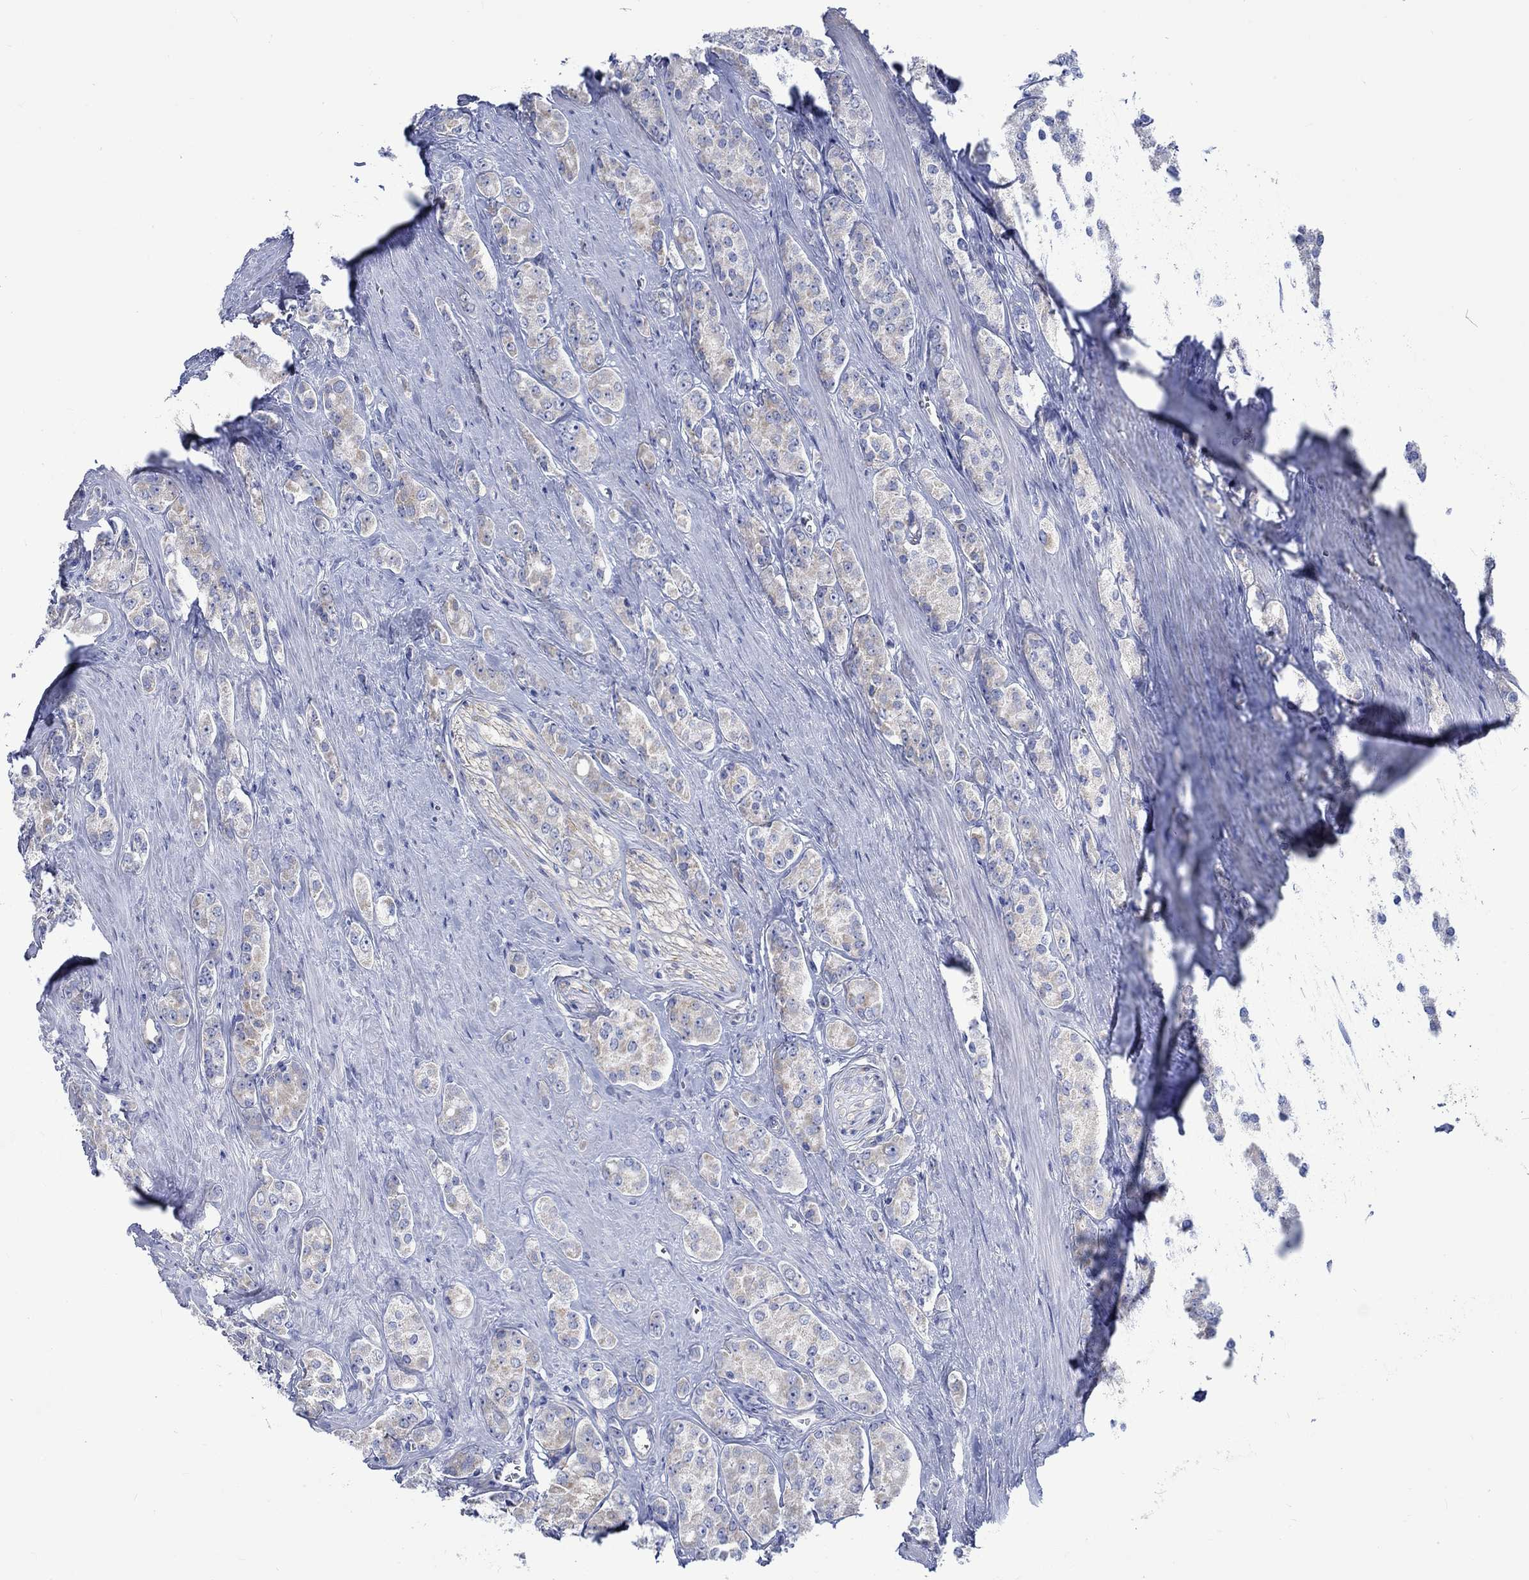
{"staining": {"intensity": "moderate", "quantity": "<25%", "location": "cytoplasmic/membranous"}, "tissue": "prostate cancer", "cell_type": "Tumor cells", "image_type": "cancer", "snomed": [{"axis": "morphology", "description": "Adenocarcinoma, NOS"}, {"axis": "topography", "description": "Prostate"}], "caption": "Protein staining of adenocarcinoma (prostate) tissue shows moderate cytoplasmic/membranous positivity in approximately <25% of tumor cells.", "gene": "CPLX2", "patient": {"sex": "male", "age": 67}}